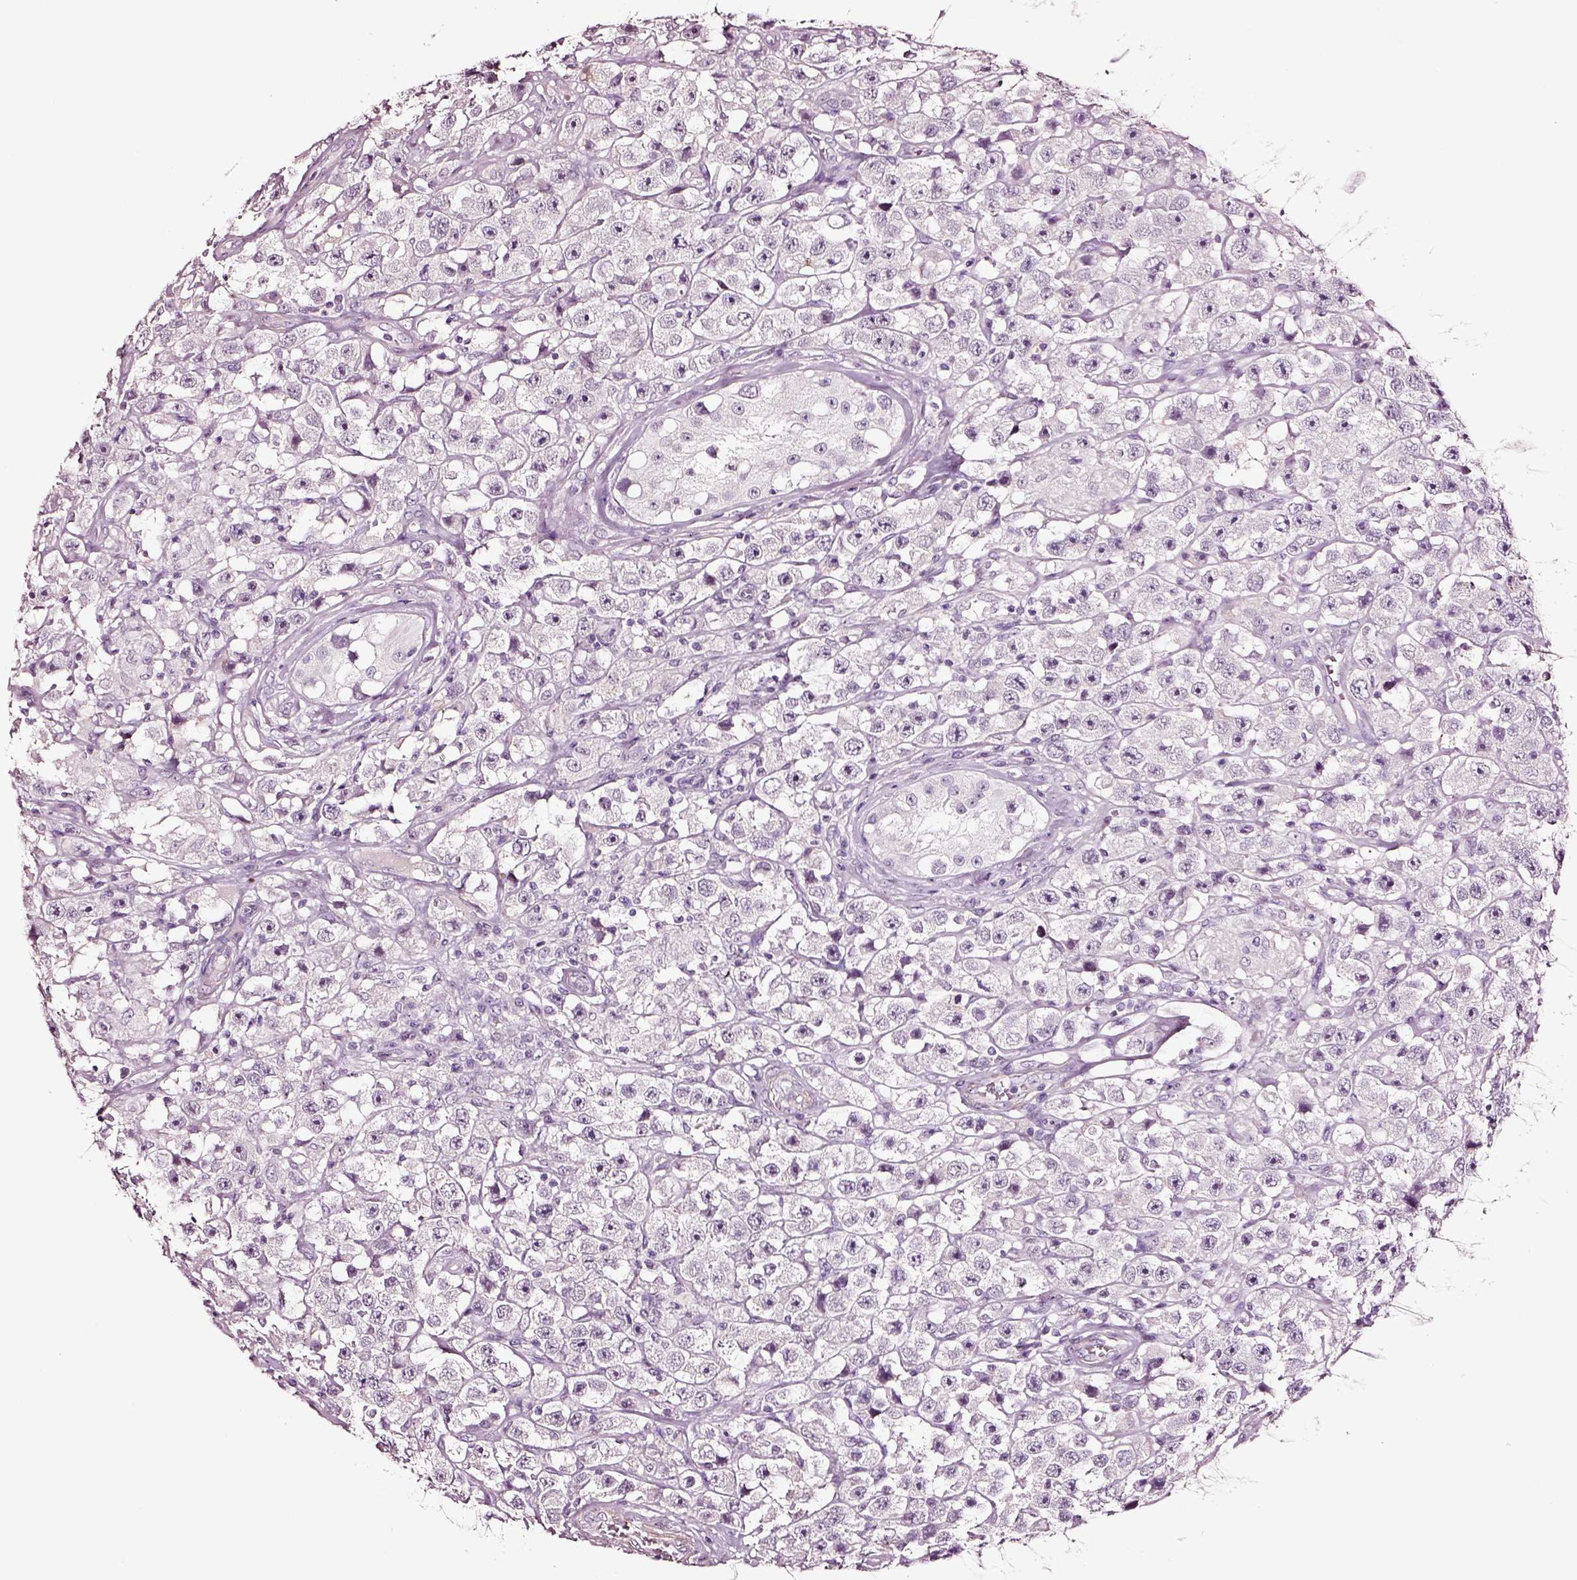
{"staining": {"intensity": "negative", "quantity": "none", "location": "none"}, "tissue": "testis cancer", "cell_type": "Tumor cells", "image_type": "cancer", "snomed": [{"axis": "morphology", "description": "Seminoma, NOS"}, {"axis": "topography", "description": "Testis"}], "caption": "An immunohistochemistry (IHC) histopathology image of testis seminoma is shown. There is no staining in tumor cells of testis seminoma.", "gene": "SOX10", "patient": {"sex": "male", "age": 45}}